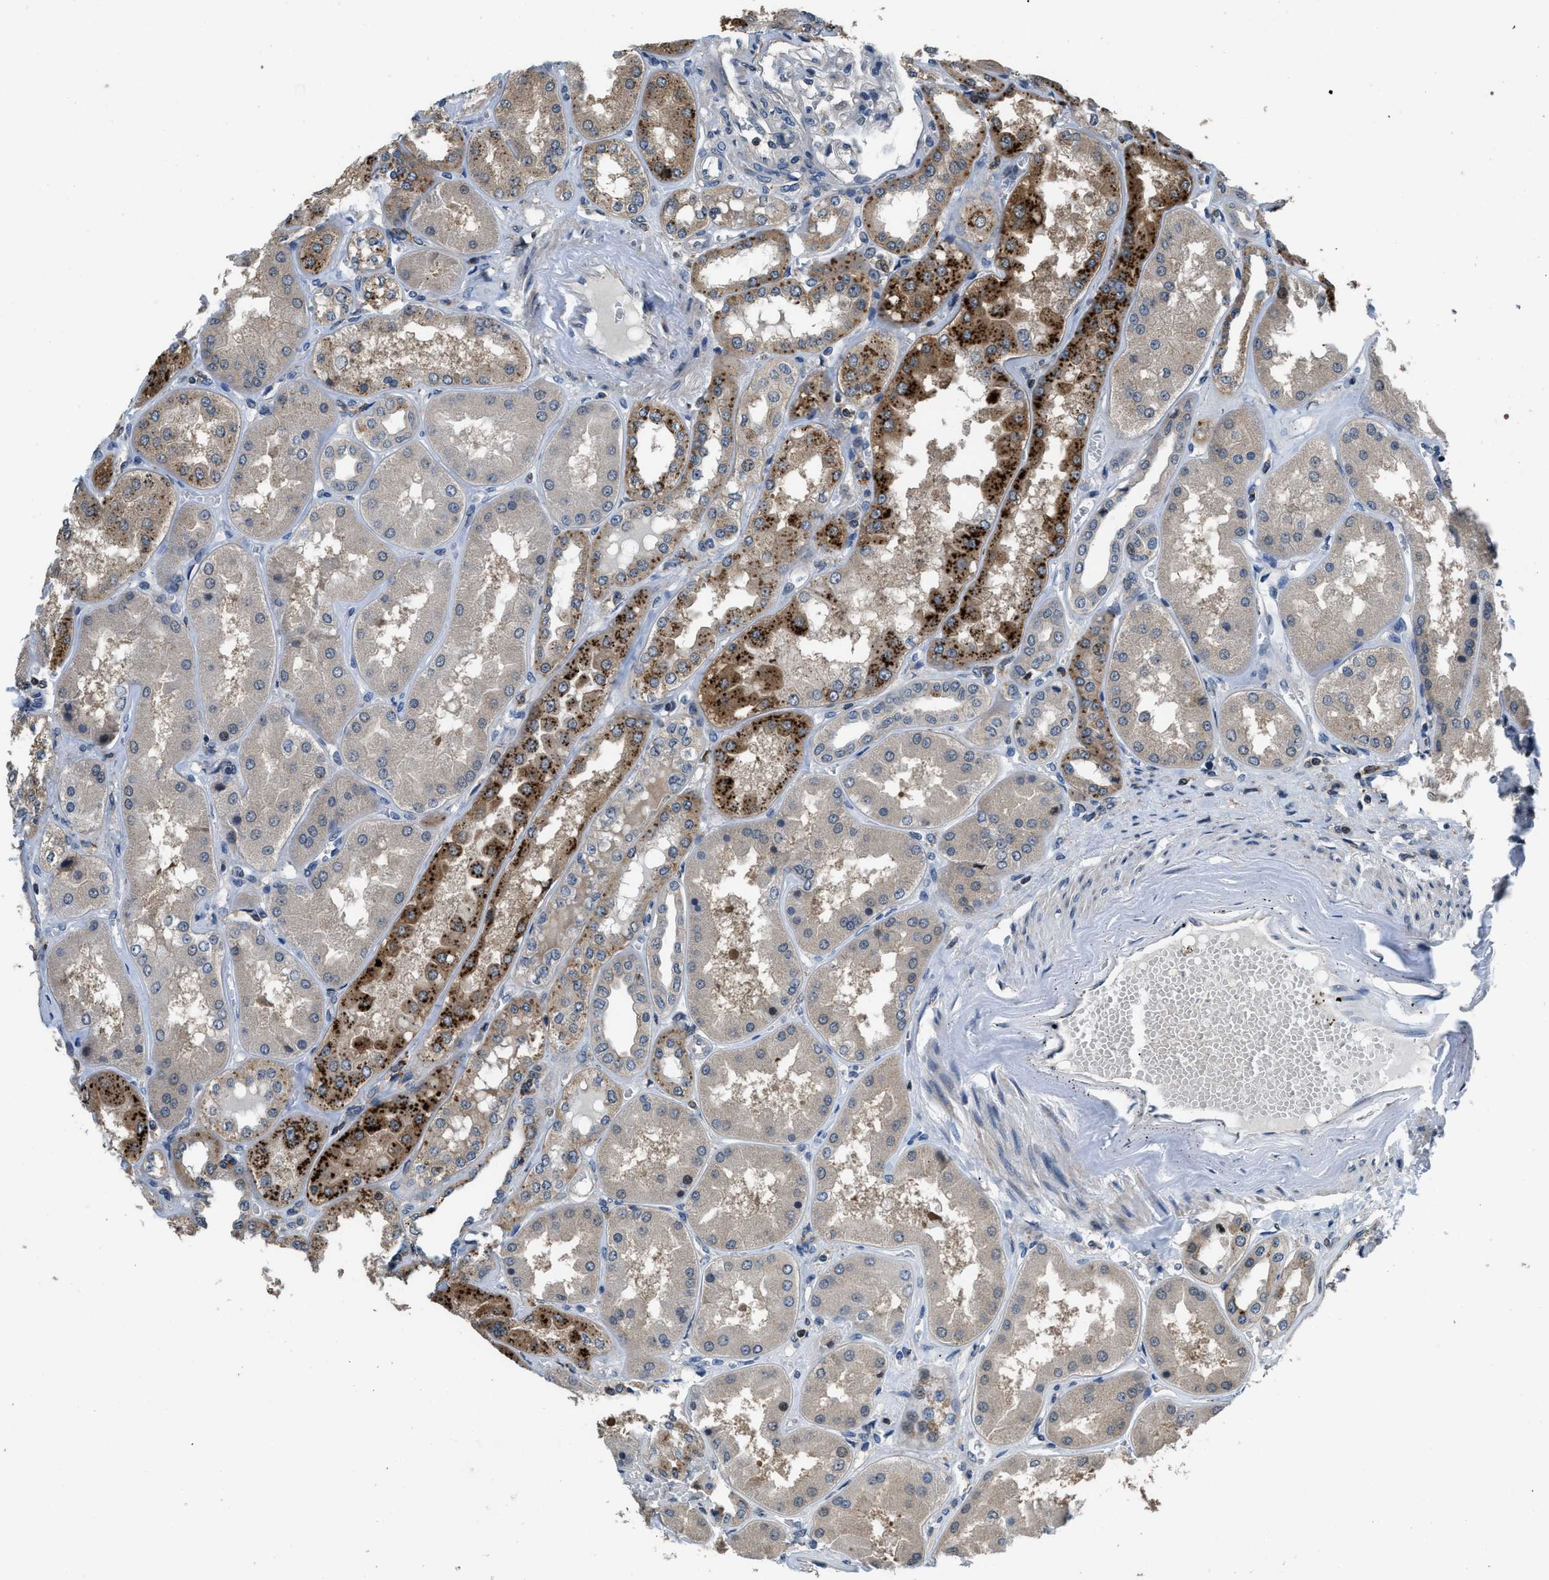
{"staining": {"intensity": "moderate", "quantity": "<25%", "location": "nuclear"}, "tissue": "kidney", "cell_type": "Cells in glomeruli", "image_type": "normal", "snomed": [{"axis": "morphology", "description": "Normal tissue, NOS"}, {"axis": "topography", "description": "Kidney"}], "caption": "A high-resolution photomicrograph shows IHC staining of benign kidney, which displays moderate nuclear staining in approximately <25% of cells in glomeruli.", "gene": "CTBS", "patient": {"sex": "female", "age": 56}}